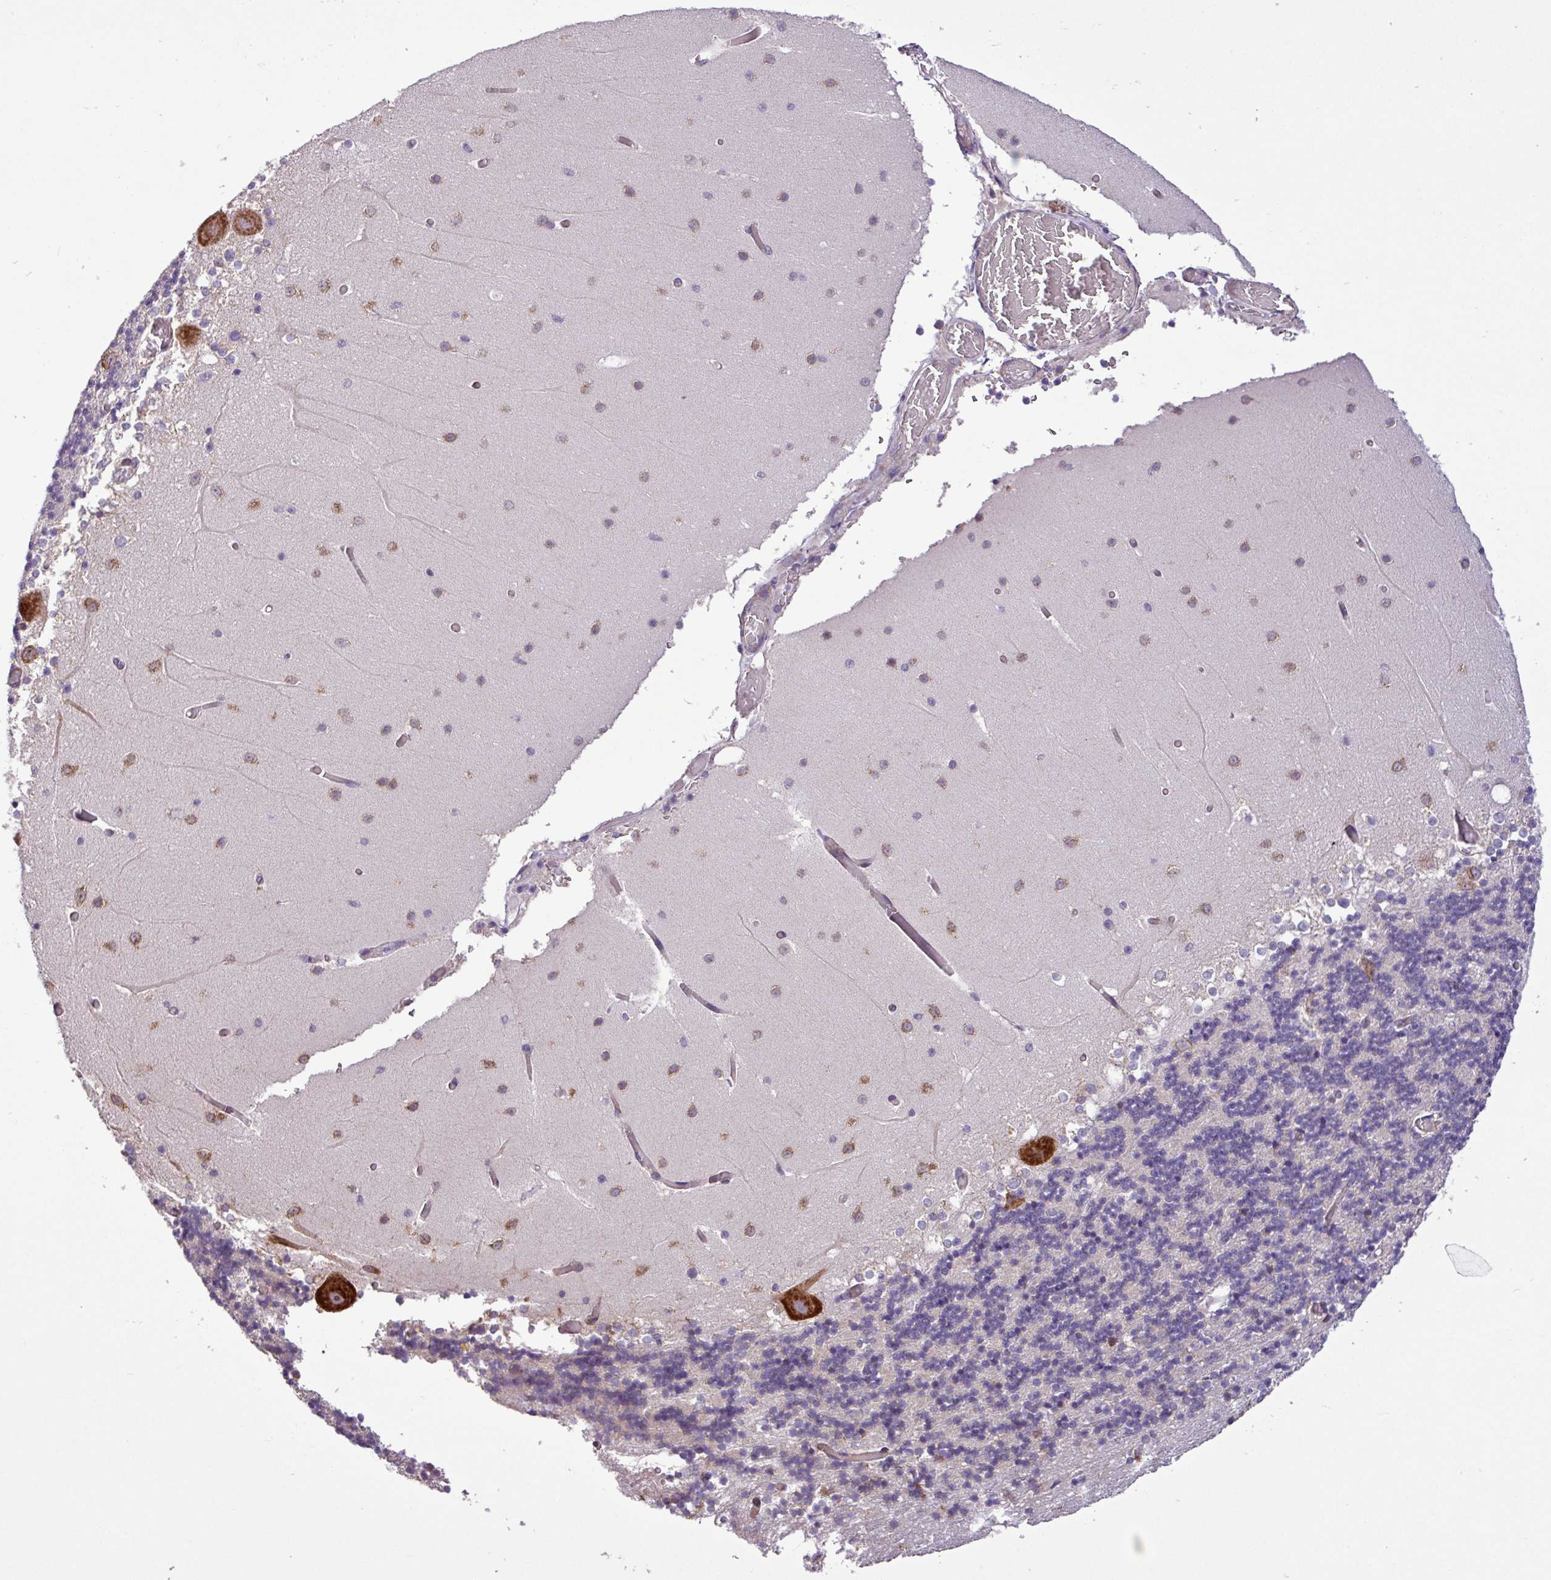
{"staining": {"intensity": "negative", "quantity": "none", "location": "none"}, "tissue": "cerebellum", "cell_type": "Cells in granular layer", "image_type": "normal", "snomed": [{"axis": "morphology", "description": "Normal tissue, NOS"}, {"axis": "topography", "description": "Cerebellum"}], "caption": "Cells in granular layer are negative for protein expression in benign human cerebellum. (IHC, brightfield microscopy, high magnification).", "gene": "RPL13", "patient": {"sex": "female", "age": 28}}